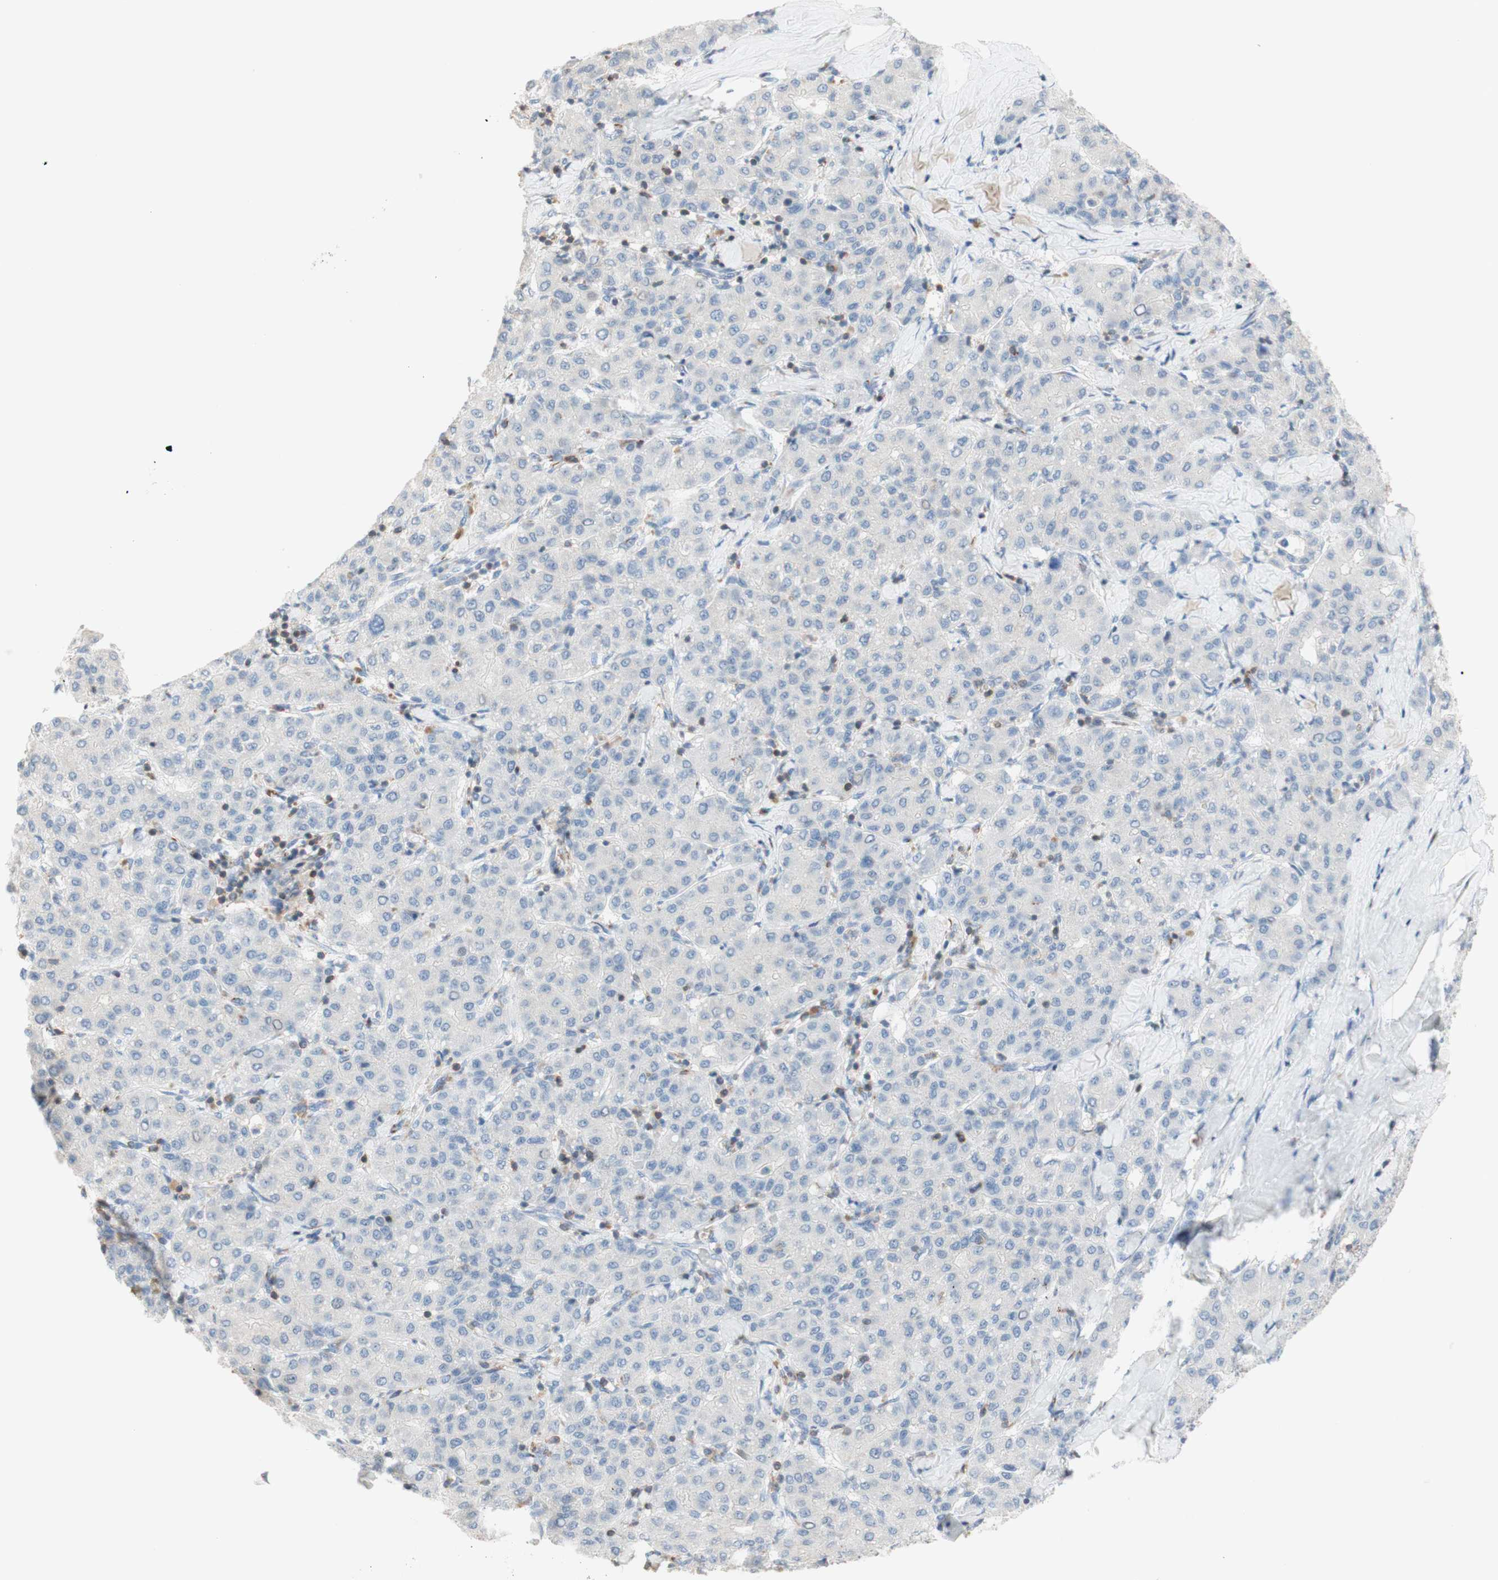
{"staining": {"intensity": "negative", "quantity": "none", "location": "none"}, "tissue": "liver cancer", "cell_type": "Tumor cells", "image_type": "cancer", "snomed": [{"axis": "morphology", "description": "Carcinoma, Hepatocellular, NOS"}, {"axis": "topography", "description": "Liver"}], "caption": "Liver cancer was stained to show a protein in brown. There is no significant staining in tumor cells.", "gene": "SPINK6", "patient": {"sex": "male", "age": 65}}